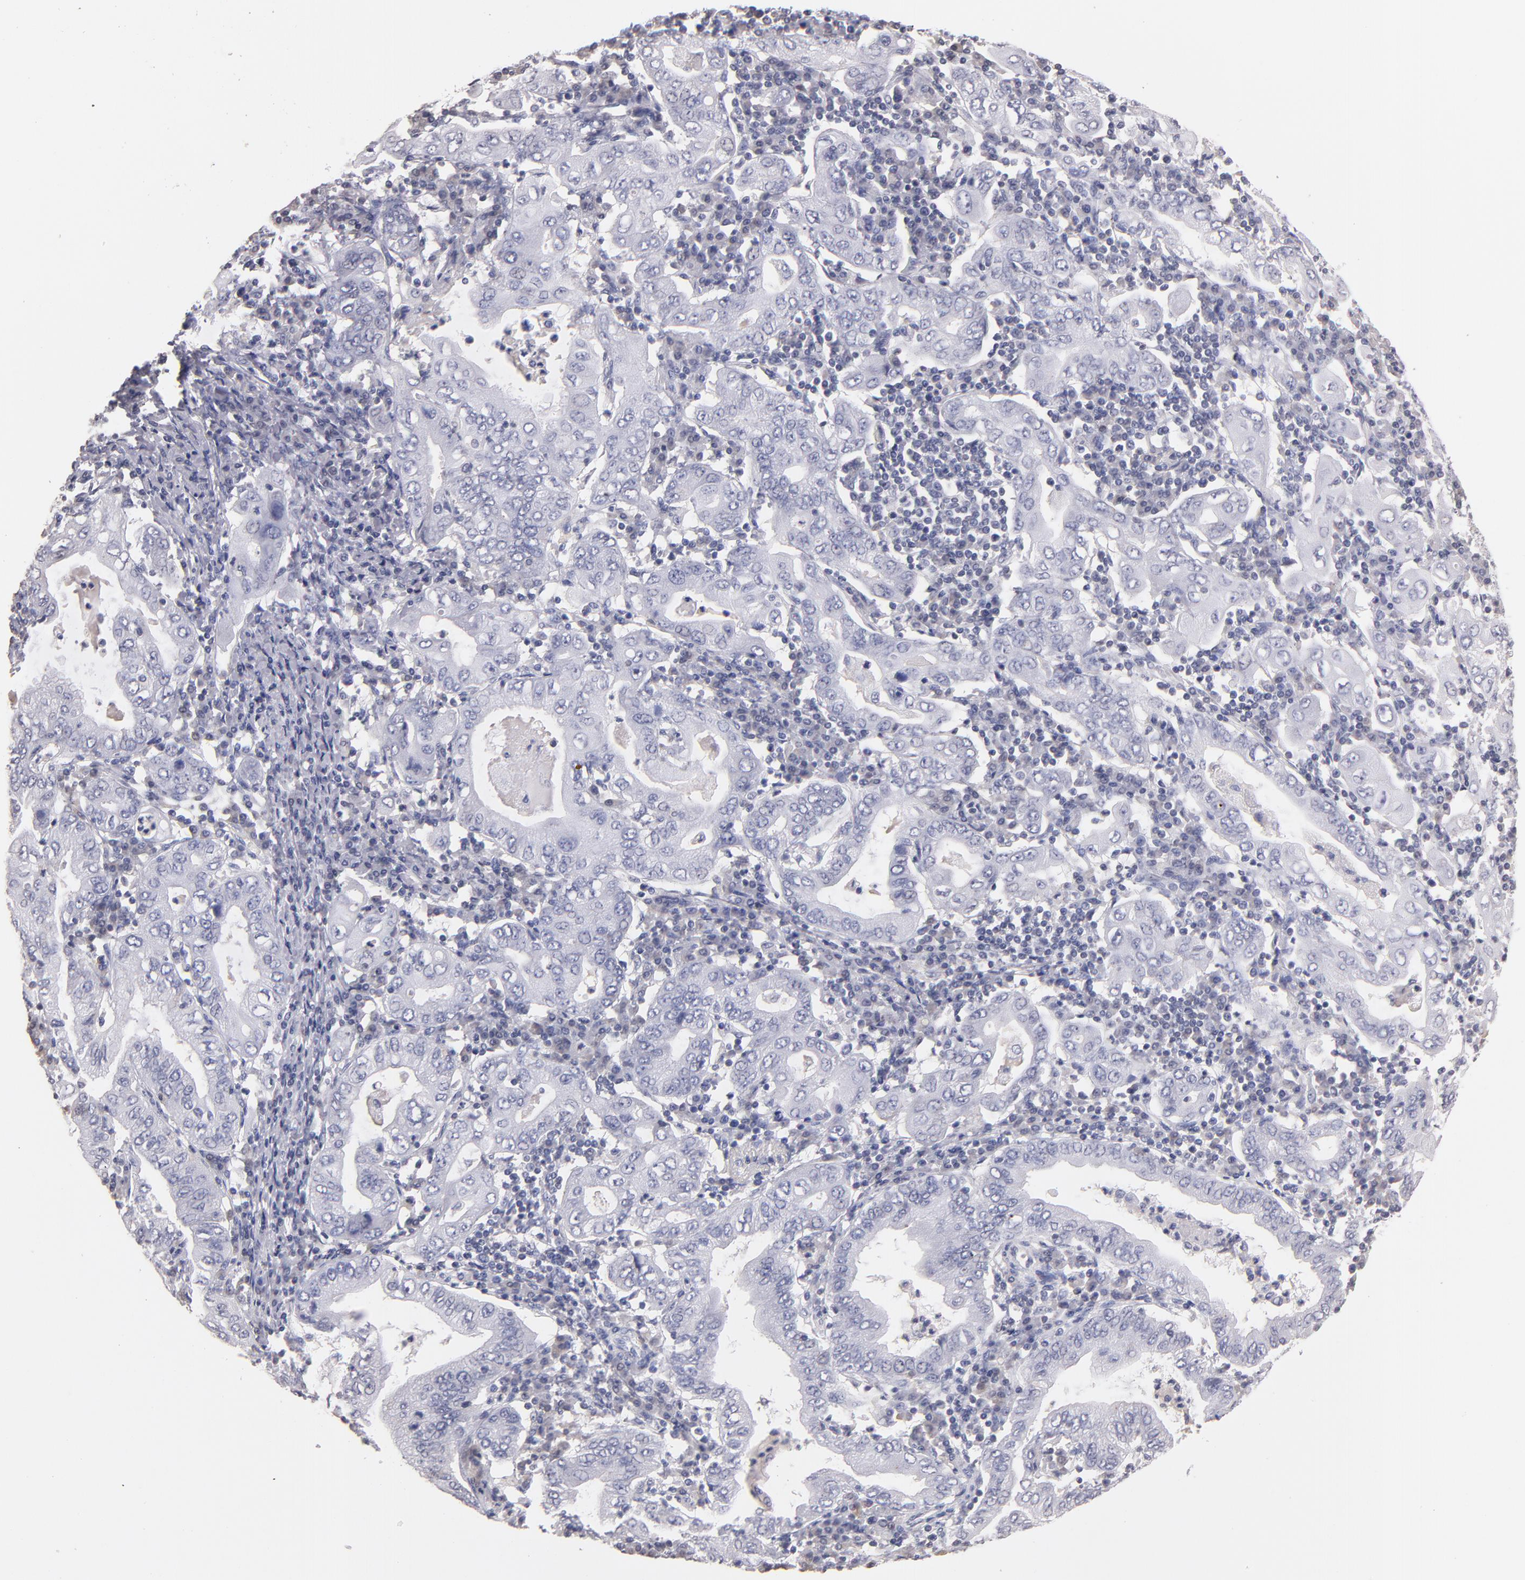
{"staining": {"intensity": "negative", "quantity": "none", "location": "none"}, "tissue": "stomach cancer", "cell_type": "Tumor cells", "image_type": "cancer", "snomed": [{"axis": "morphology", "description": "Normal tissue, NOS"}, {"axis": "morphology", "description": "Adenocarcinoma, NOS"}, {"axis": "topography", "description": "Esophagus"}, {"axis": "topography", "description": "Stomach, upper"}, {"axis": "topography", "description": "Peripheral nerve tissue"}], "caption": "This image is of stomach cancer stained with IHC to label a protein in brown with the nuclei are counter-stained blue. There is no staining in tumor cells. (DAB (3,3'-diaminobenzidine) immunohistochemistry with hematoxylin counter stain).", "gene": "SOX10", "patient": {"sex": "male", "age": 62}}